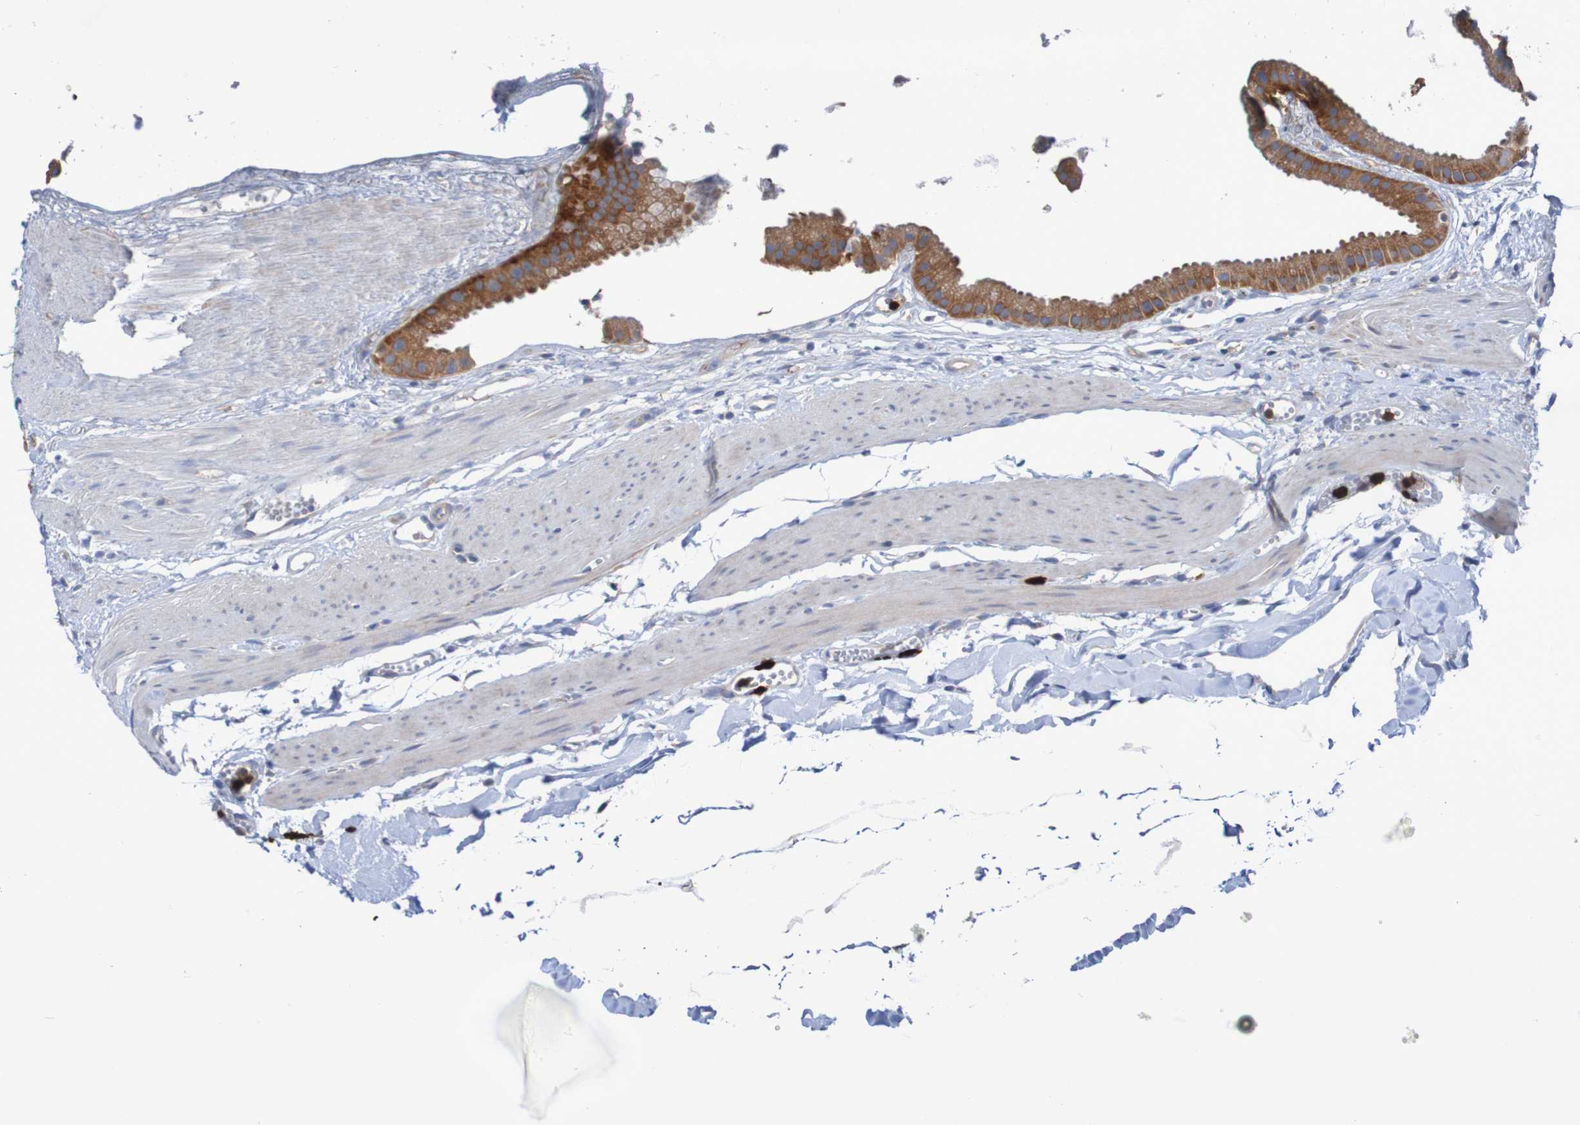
{"staining": {"intensity": "moderate", "quantity": ">75%", "location": "cytoplasmic/membranous"}, "tissue": "gallbladder", "cell_type": "Glandular cells", "image_type": "normal", "snomed": [{"axis": "morphology", "description": "Normal tissue, NOS"}, {"axis": "topography", "description": "Gallbladder"}], "caption": "DAB immunohistochemical staining of benign gallbladder exhibits moderate cytoplasmic/membranous protein expression in approximately >75% of glandular cells.", "gene": "PARP4", "patient": {"sex": "female", "age": 64}}